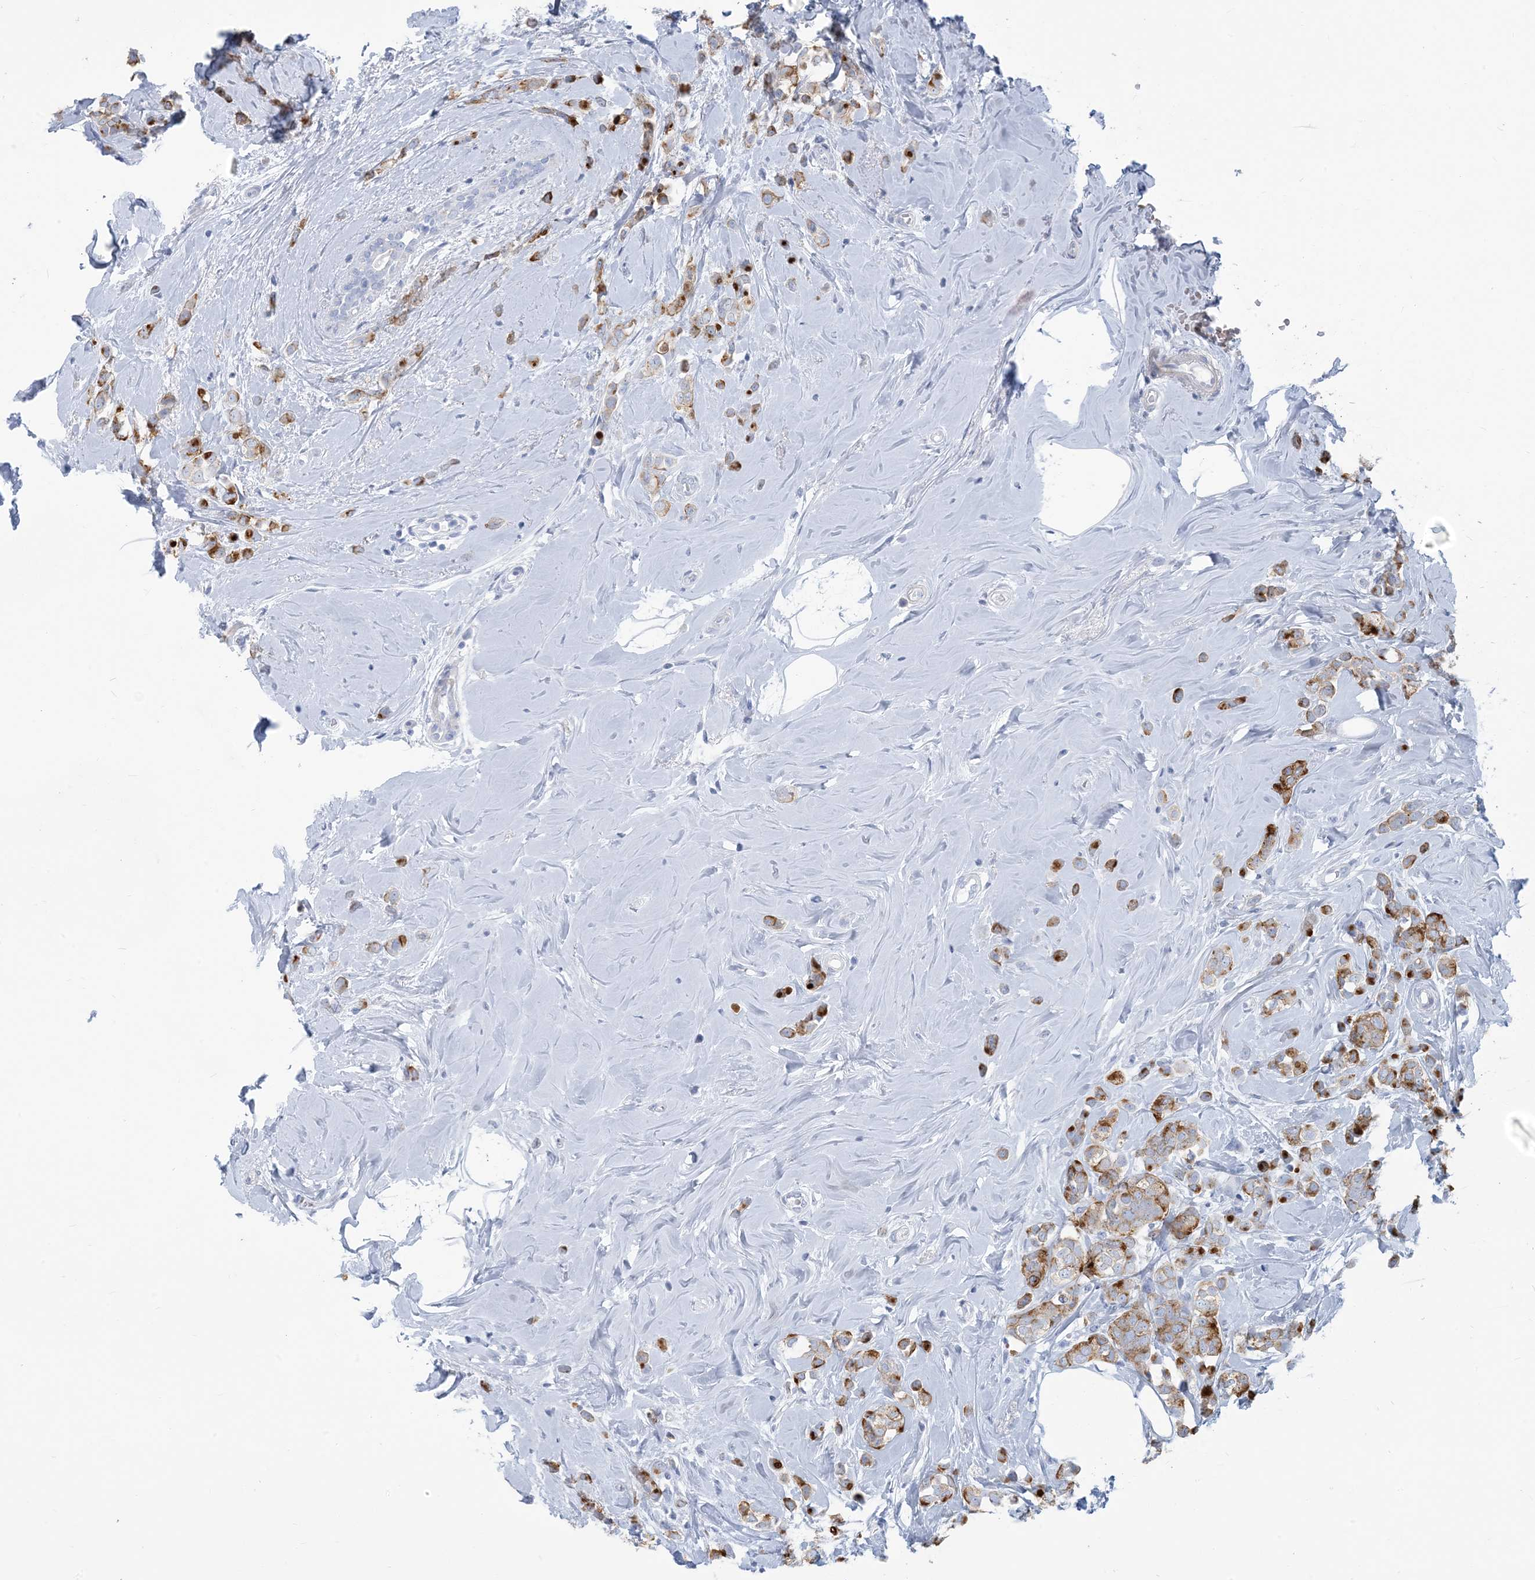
{"staining": {"intensity": "moderate", "quantity": ">75%", "location": "cytoplasmic/membranous"}, "tissue": "breast cancer", "cell_type": "Tumor cells", "image_type": "cancer", "snomed": [{"axis": "morphology", "description": "Lobular carcinoma"}, {"axis": "topography", "description": "Breast"}], "caption": "A photomicrograph showing moderate cytoplasmic/membranous positivity in approximately >75% of tumor cells in breast cancer, as visualized by brown immunohistochemical staining.", "gene": "MOXD1", "patient": {"sex": "female", "age": 47}}